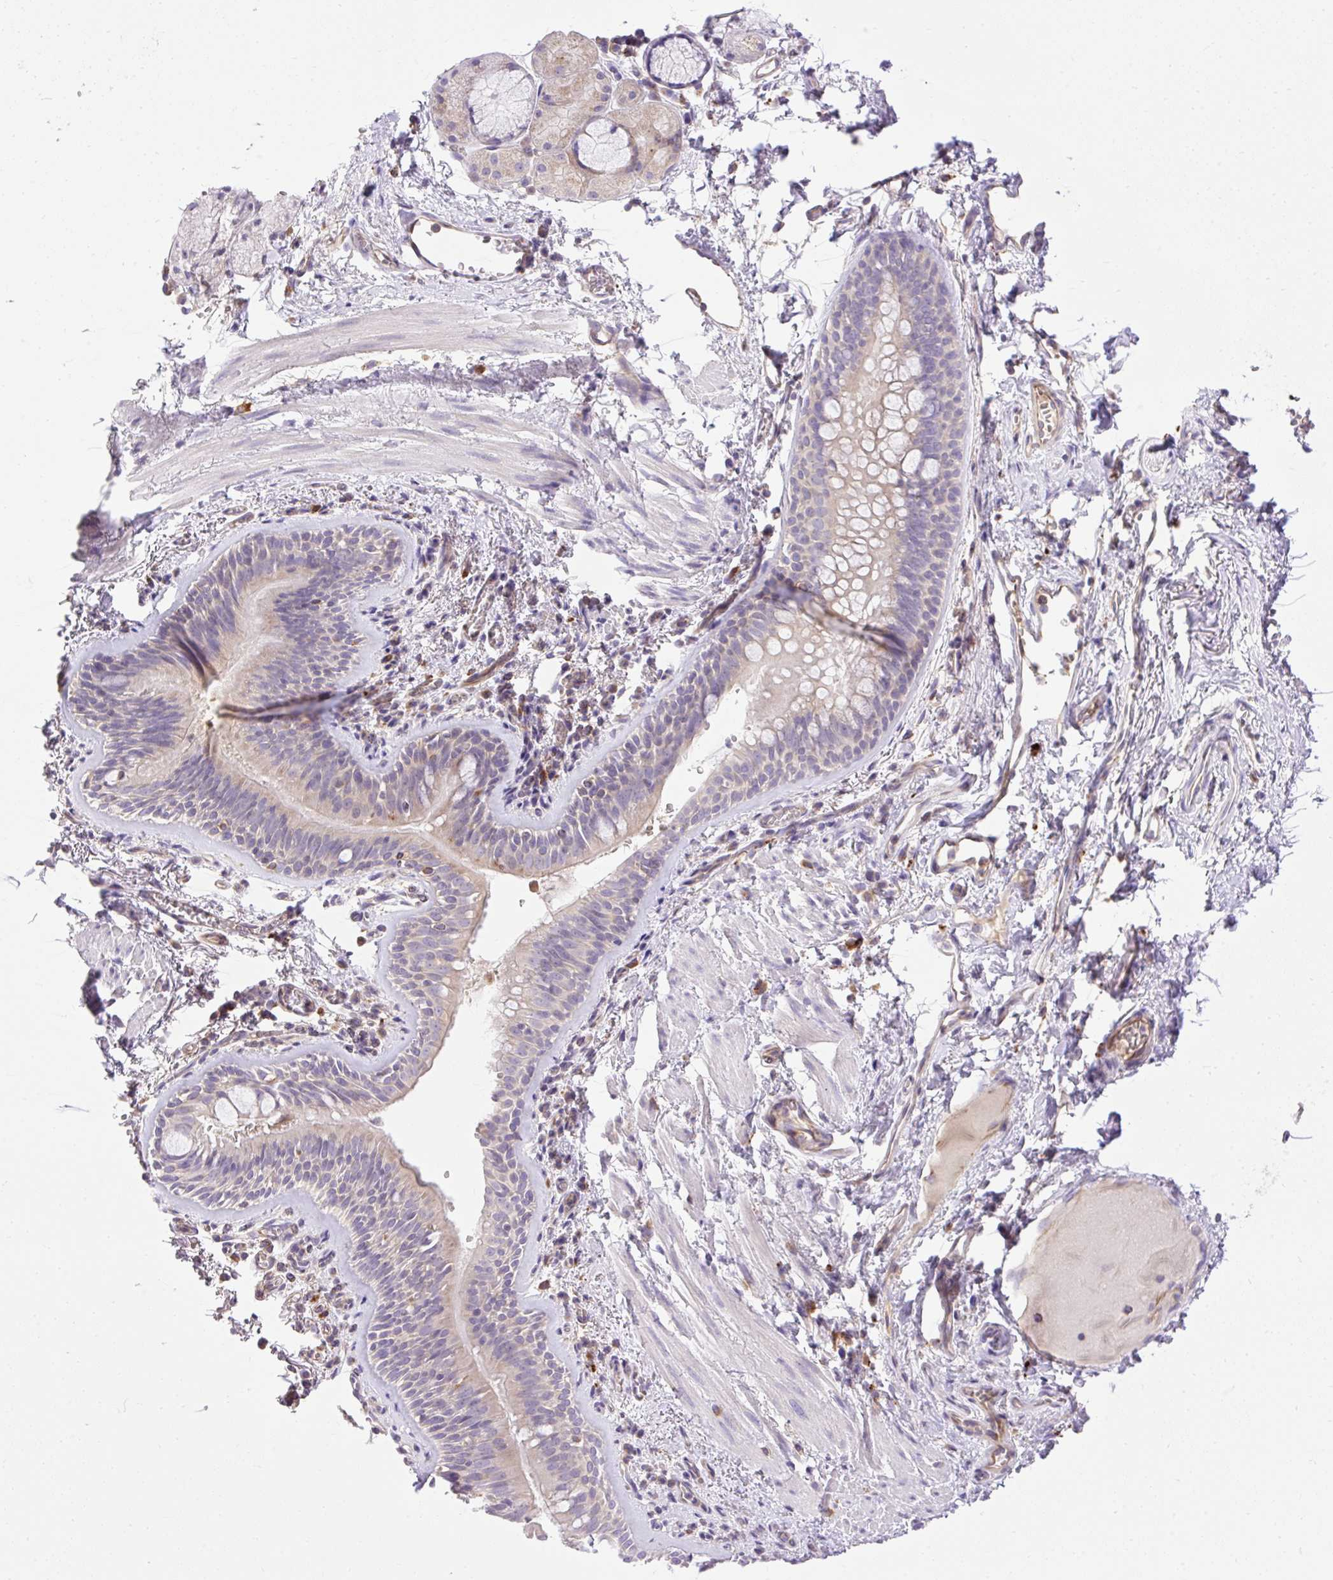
{"staining": {"intensity": "weak", "quantity": "<25%", "location": "cytoplasmic/membranous"}, "tissue": "bronchus", "cell_type": "Respiratory epithelial cells", "image_type": "normal", "snomed": [{"axis": "morphology", "description": "Normal tissue, NOS"}, {"axis": "topography", "description": "Cartilage tissue"}, {"axis": "topography", "description": "Bronchus"}], "caption": "Respiratory epithelial cells are negative for brown protein staining in unremarkable bronchus. (Stains: DAB immunohistochemistry (IHC) with hematoxylin counter stain, Microscopy: brightfield microscopy at high magnification).", "gene": "HEXB", "patient": {"sex": "male", "age": 78}}